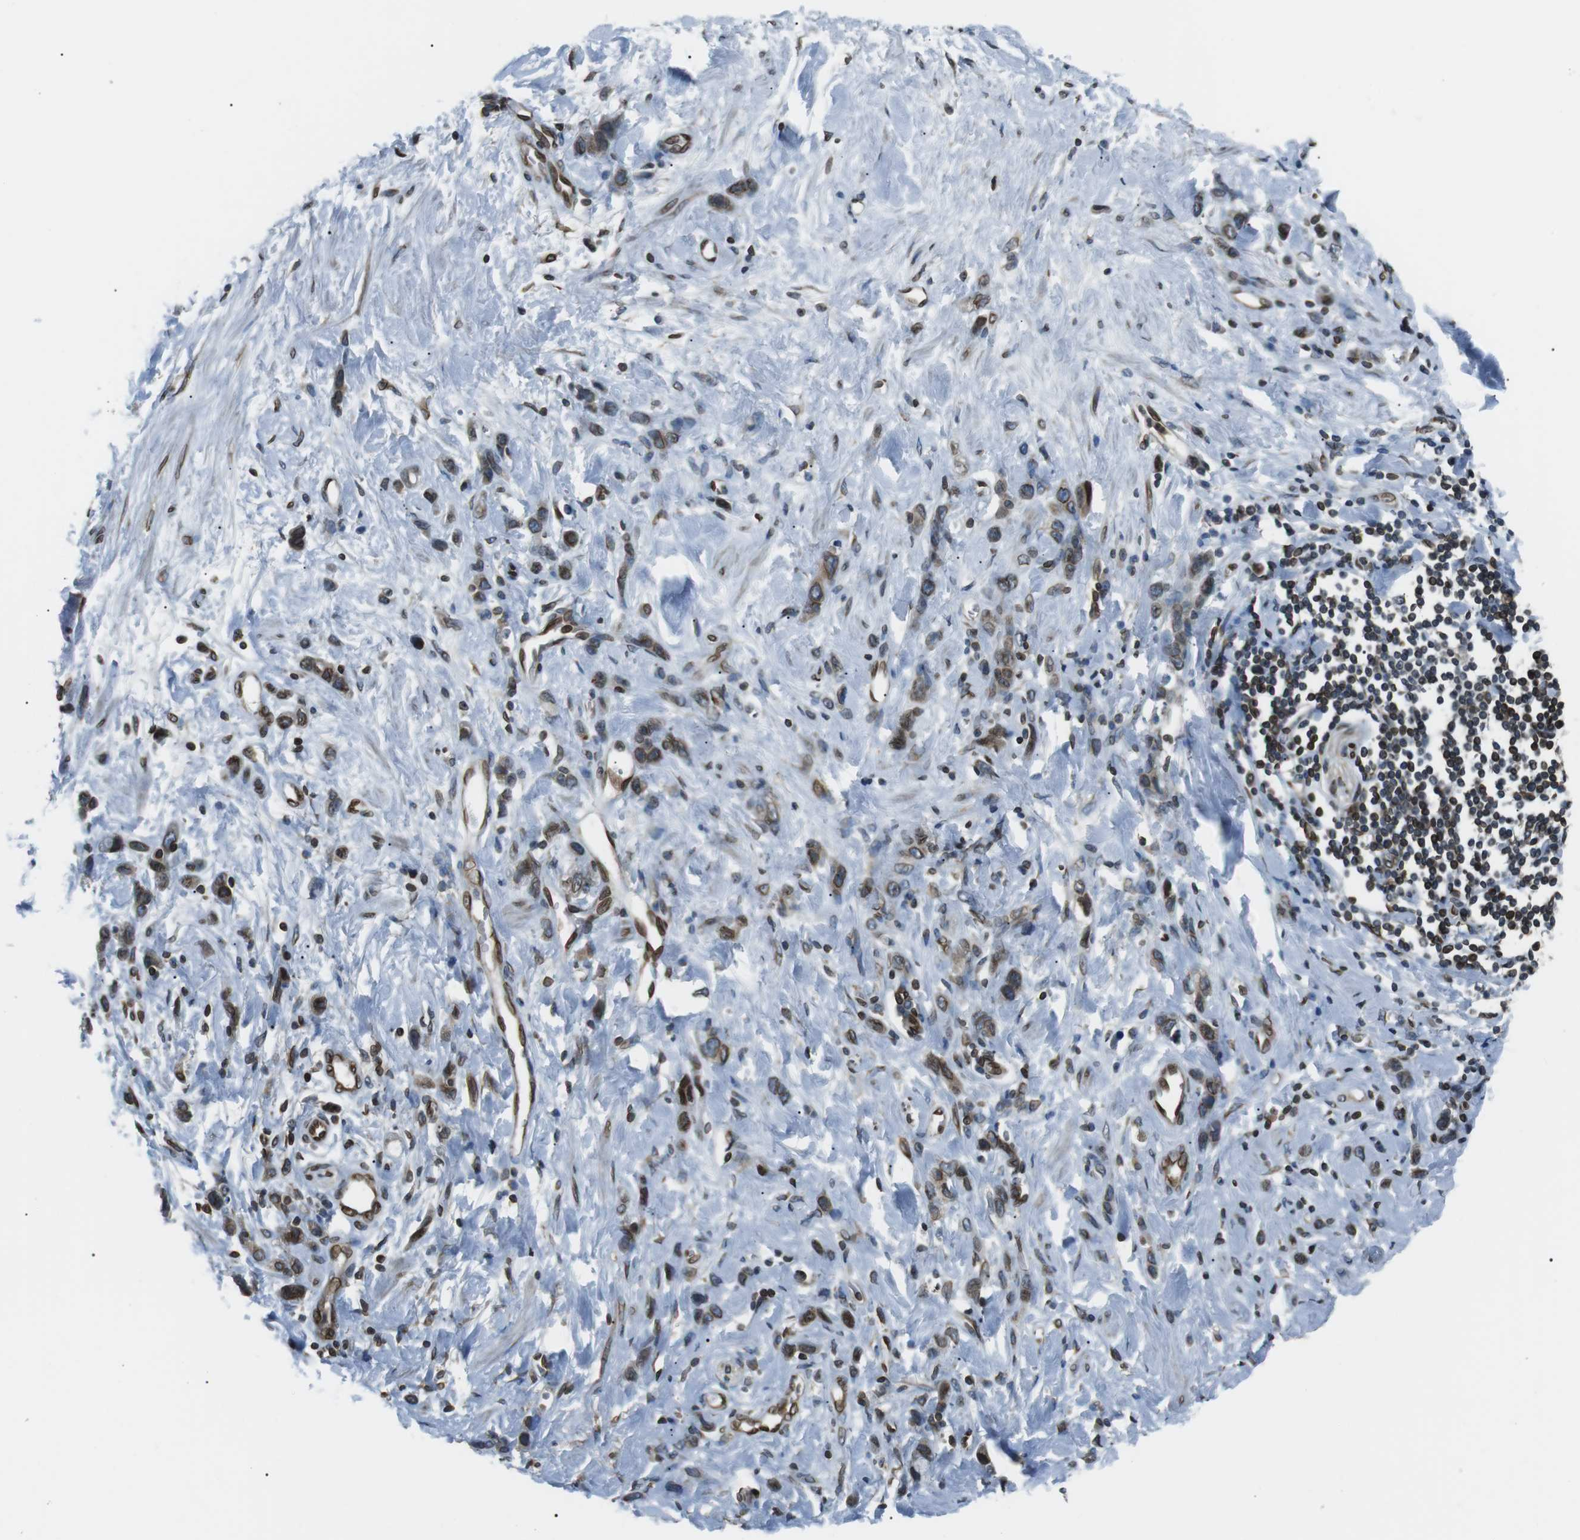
{"staining": {"intensity": "moderate", "quantity": ">75%", "location": "cytoplasmic/membranous,nuclear"}, "tissue": "stomach cancer", "cell_type": "Tumor cells", "image_type": "cancer", "snomed": [{"axis": "morphology", "description": "Normal tissue, NOS"}, {"axis": "morphology", "description": "Adenocarcinoma, NOS"}, {"axis": "topography", "description": "Stomach"}], "caption": "Tumor cells exhibit medium levels of moderate cytoplasmic/membranous and nuclear staining in approximately >75% of cells in stomach cancer (adenocarcinoma).", "gene": "TMX4", "patient": {"sex": "male", "age": 82}}